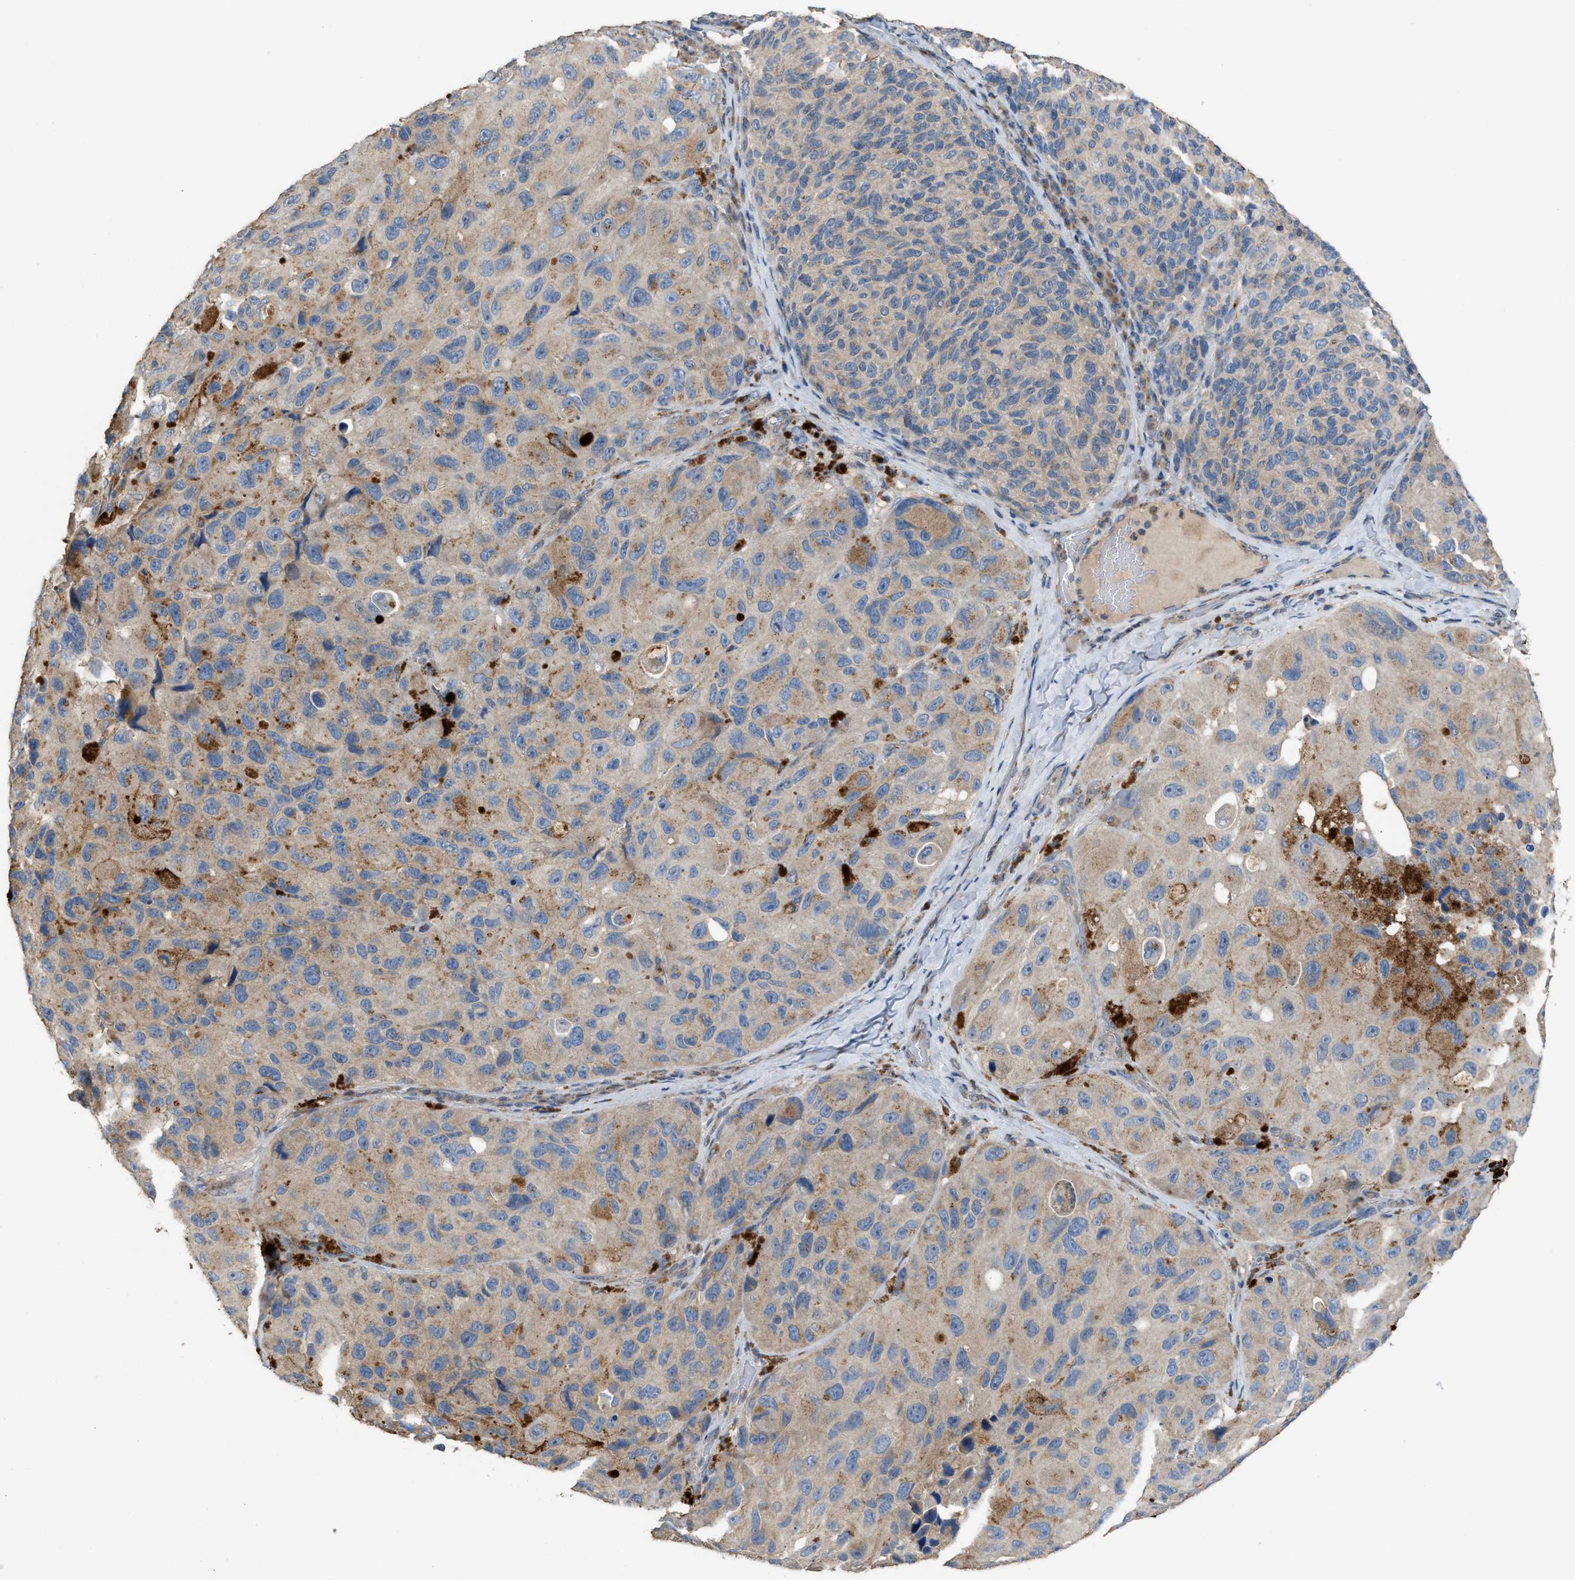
{"staining": {"intensity": "weak", "quantity": ">75%", "location": "cytoplasmic/membranous"}, "tissue": "melanoma", "cell_type": "Tumor cells", "image_type": "cancer", "snomed": [{"axis": "morphology", "description": "Malignant melanoma, NOS"}, {"axis": "topography", "description": "Skin"}], "caption": "A brown stain shows weak cytoplasmic/membranous staining of a protein in human malignant melanoma tumor cells.", "gene": "TPK1", "patient": {"sex": "female", "age": 73}}